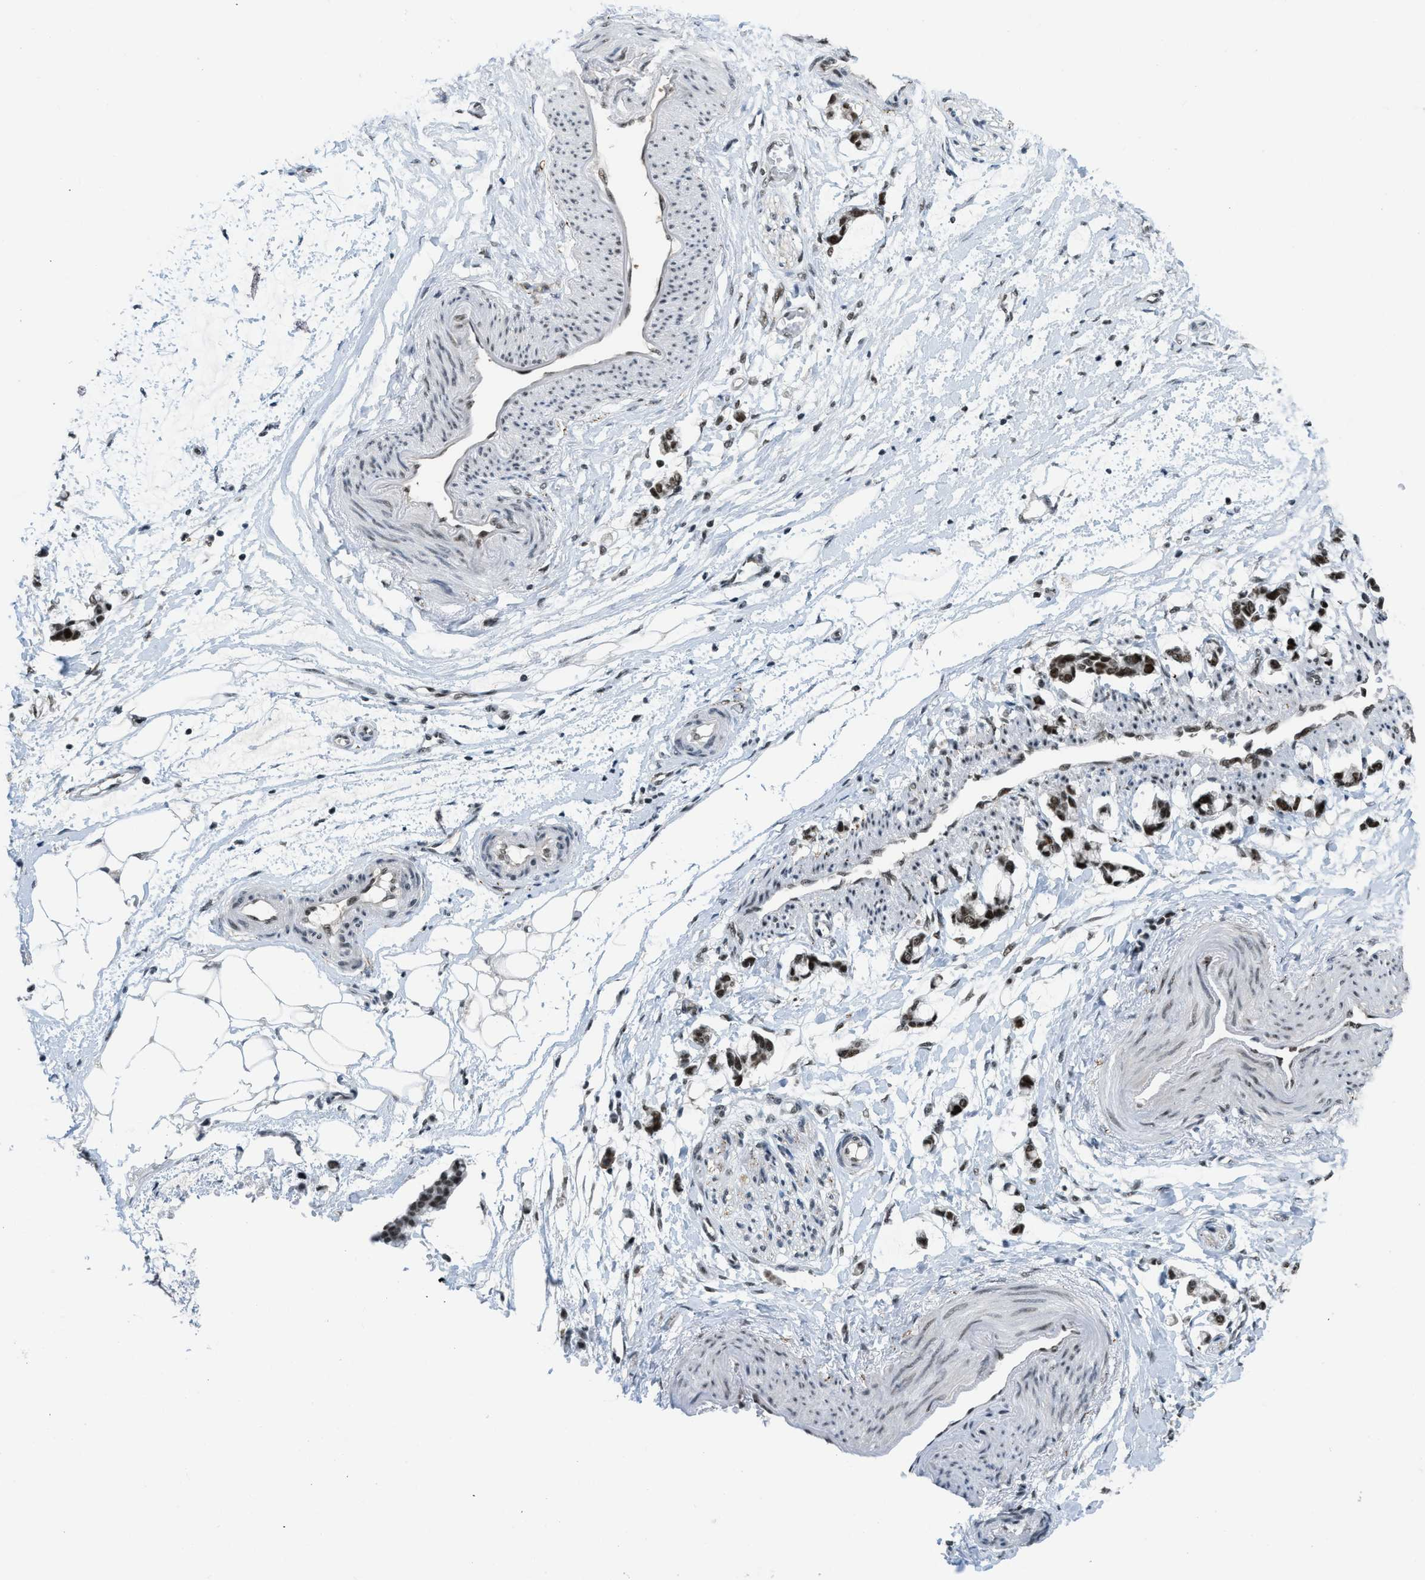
{"staining": {"intensity": "strong", "quantity": ">75%", "location": "nuclear"}, "tissue": "adipose tissue", "cell_type": "Adipocytes", "image_type": "normal", "snomed": [{"axis": "morphology", "description": "Normal tissue, NOS"}, {"axis": "morphology", "description": "Adenocarcinoma, NOS"}, {"axis": "topography", "description": "Colon"}, {"axis": "topography", "description": "Peripheral nerve tissue"}], "caption": "A photomicrograph of human adipose tissue stained for a protein displays strong nuclear brown staining in adipocytes. (Brightfield microscopy of DAB IHC at high magnification).", "gene": "URB1", "patient": {"sex": "male", "age": 14}}